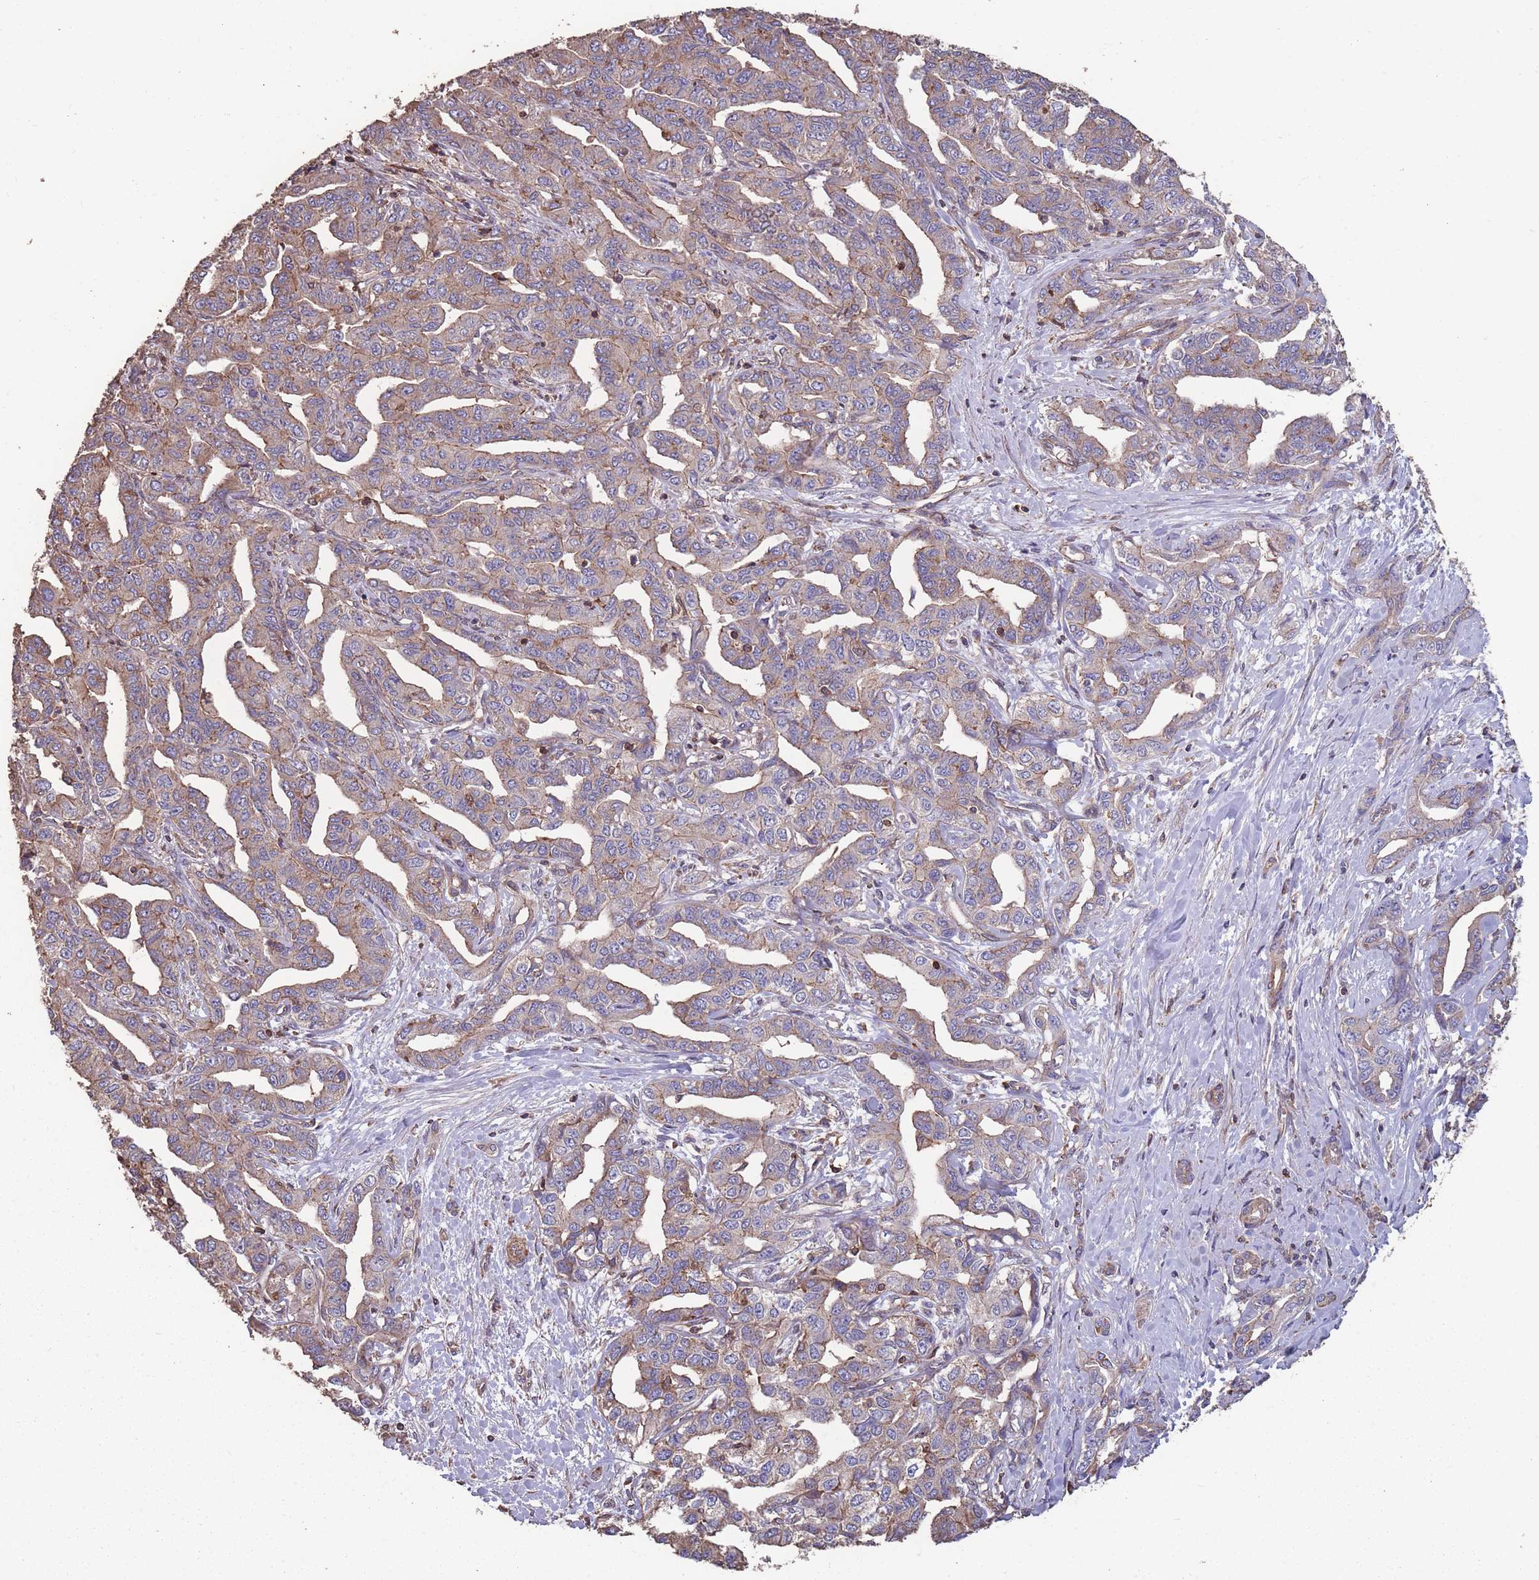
{"staining": {"intensity": "moderate", "quantity": "<25%", "location": "cytoplasmic/membranous"}, "tissue": "liver cancer", "cell_type": "Tumor cells", "image_type": "cancer", "snomed": [{"axis": "morphology", "description": "Cholangiocarcinoma"}, {"axis": "topography", "description": "Liver"}], "caption": "Immunohistochemical staining of liver cancer (cholangiocarcinoma) shows moderate cytoplasmic/membranous protein positivity in approximately <25% of tumor cells.", "gene": "NUDT21", "patient": {"sex": "male", "age": 59}}